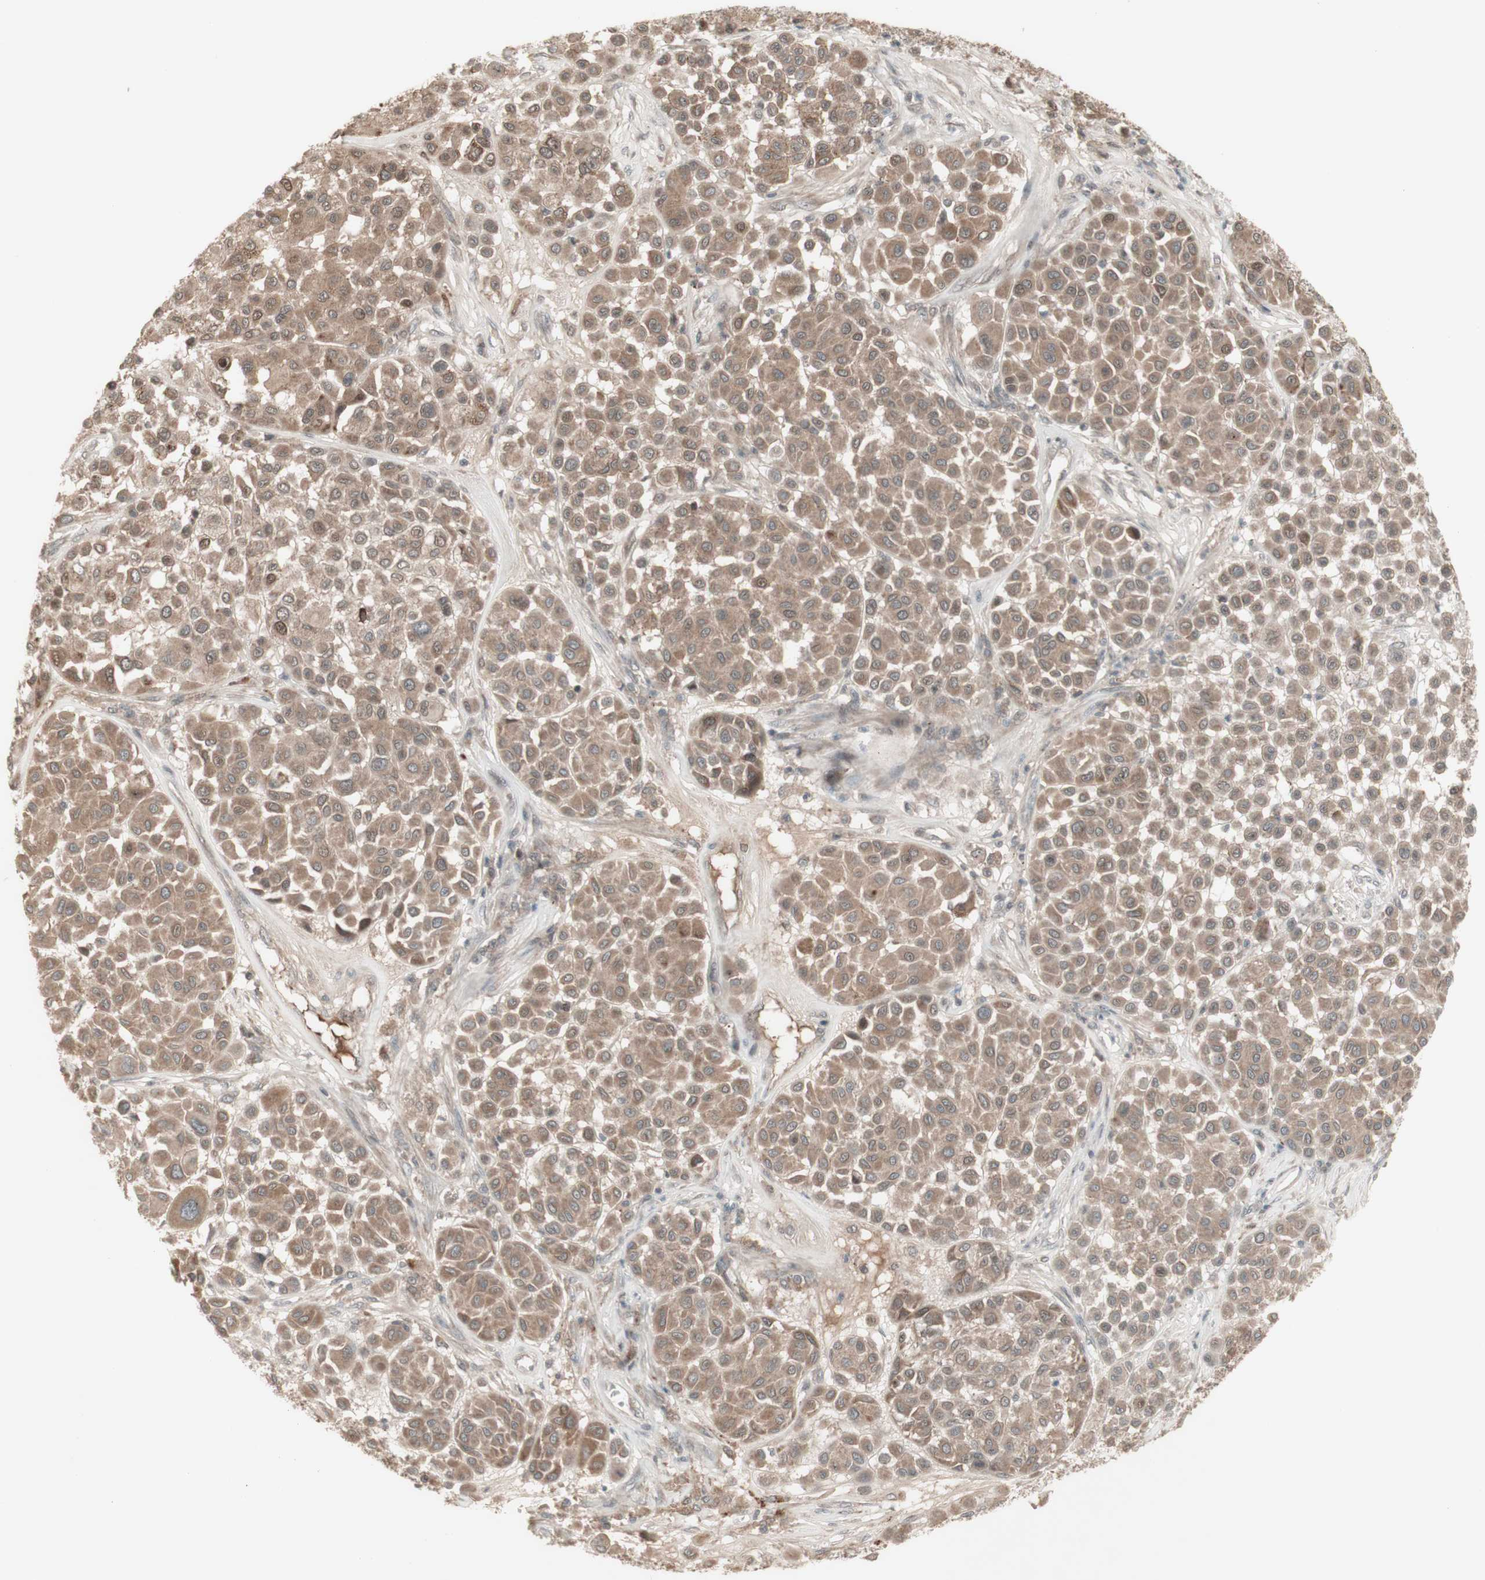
{"staining": {"intensity": "moderate", "quantity": ">75%", "location": "cytoplasmic/membranous"}, "tissue": "melanoma", "cell_type": "Tumor cells", "image_type": "cancer", "snomed": [{"axis": "morphology", "description": "Malignant melanoma, Metastatic site"}, {"axis": "topography", "description": "Soft tissue"}], "caption": "An image showing moderate cytoplasmic/membranous staining in about >75% of tumor cells in malignant melanoma (metastatic site), as visualized by brown immunohistochemical staining.", "gene": "MSH6", "patient": {"sex": "male", "age": 41}}